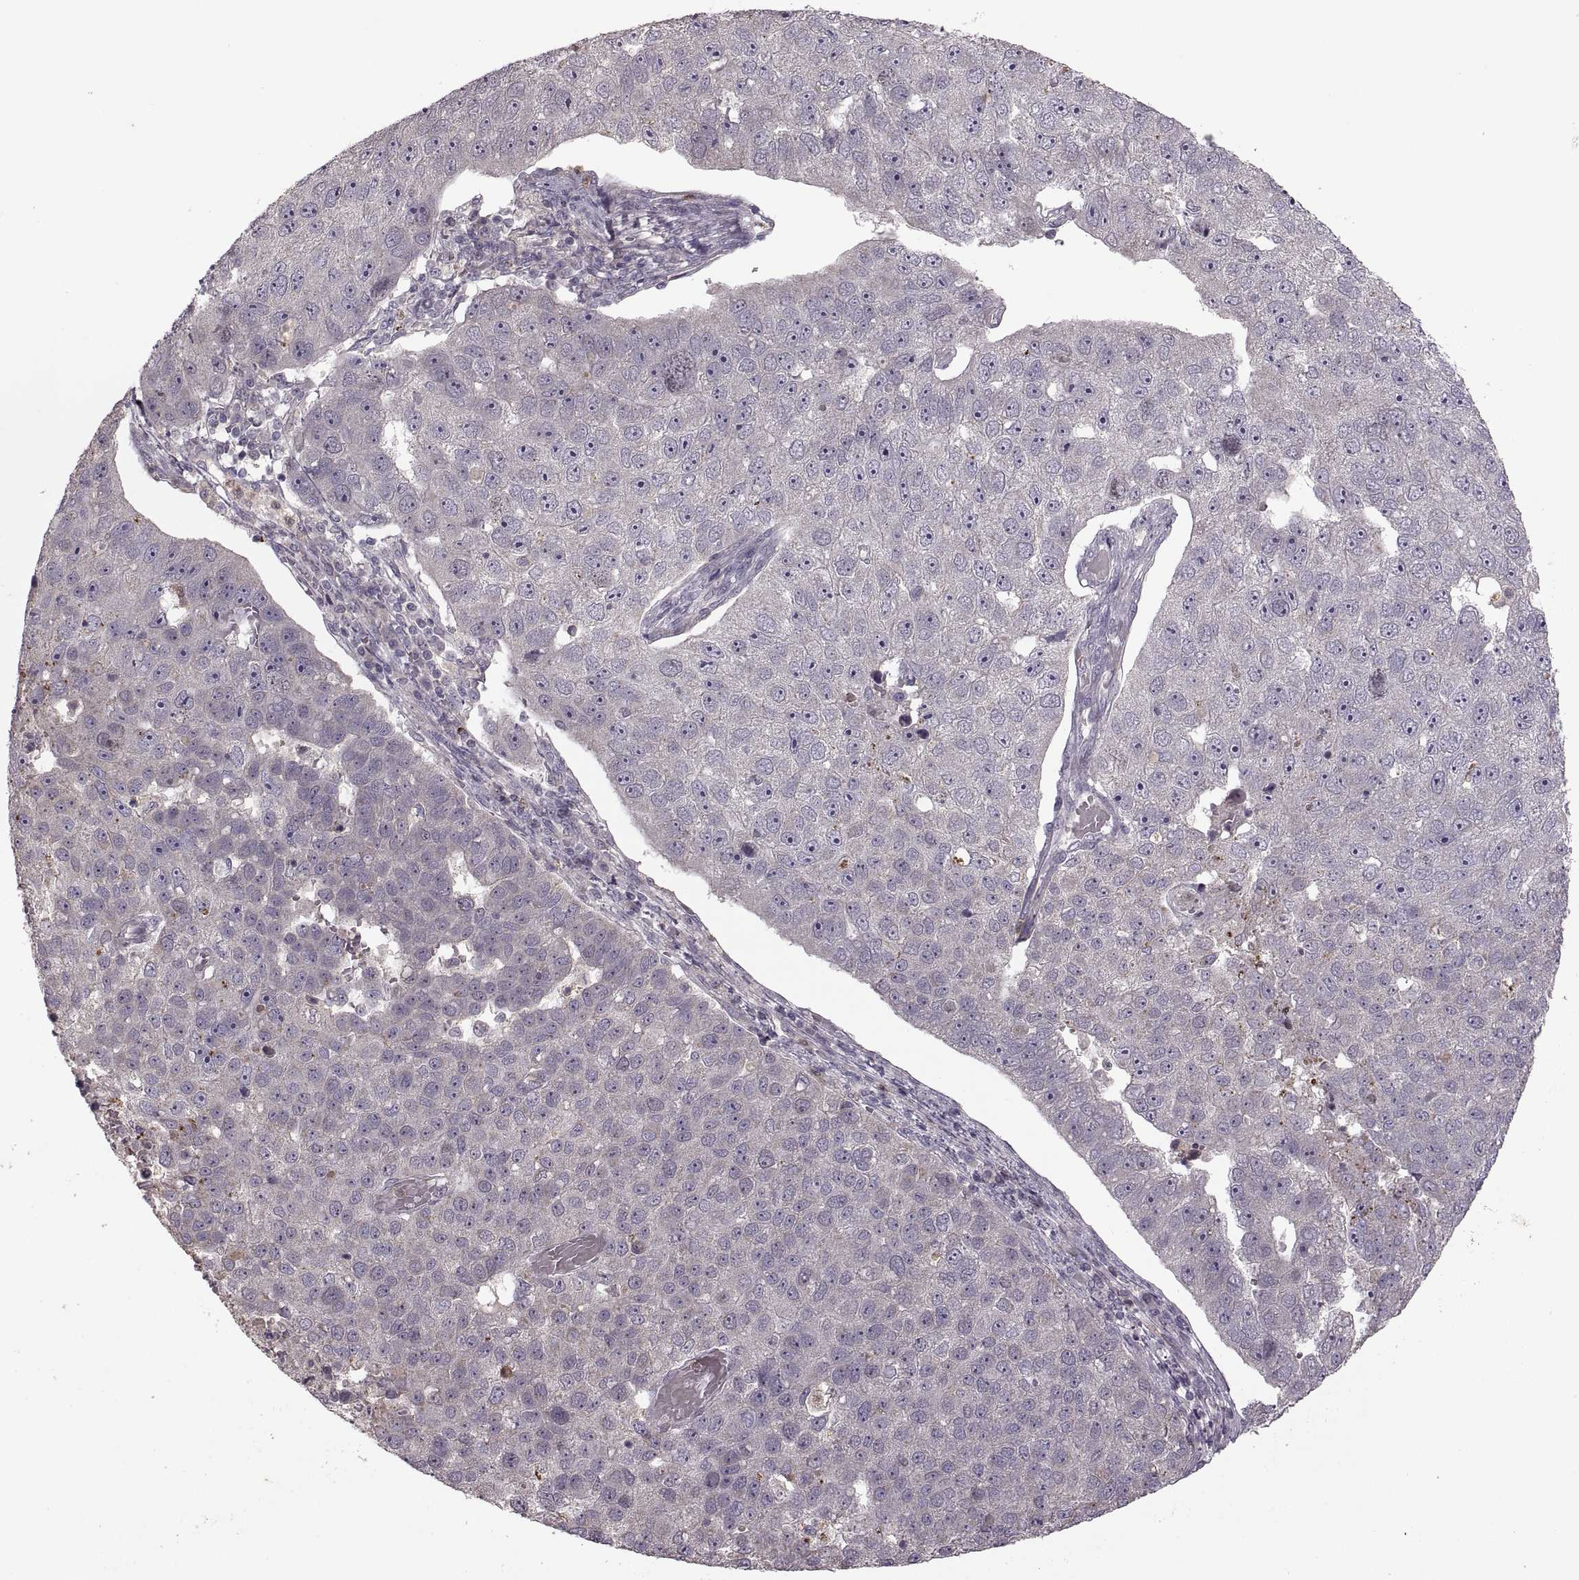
{"staining": {"intensity": "negative", "quantity": "none", "location": "none"}, "tissue": "pancreatic cancer", "cell_type": "Tumor cells", "image_type": "cancer", "snomed": [{"axis": "morphology", "description": "Adenocarcinoma, NOS"}, {"axis": "topography", "description": "Pancreas"}], "caption": "High magnification brightfield microscopy of pancreatic adenocarcinoma stained with DAB (3,3'-diaminobenzidine) (brown) and counterstained with hematoxylin (blue): tumor cells show no significant positivity.", "gene": "PIERCE1", "patient": {"sex": "female", "age": 61}}